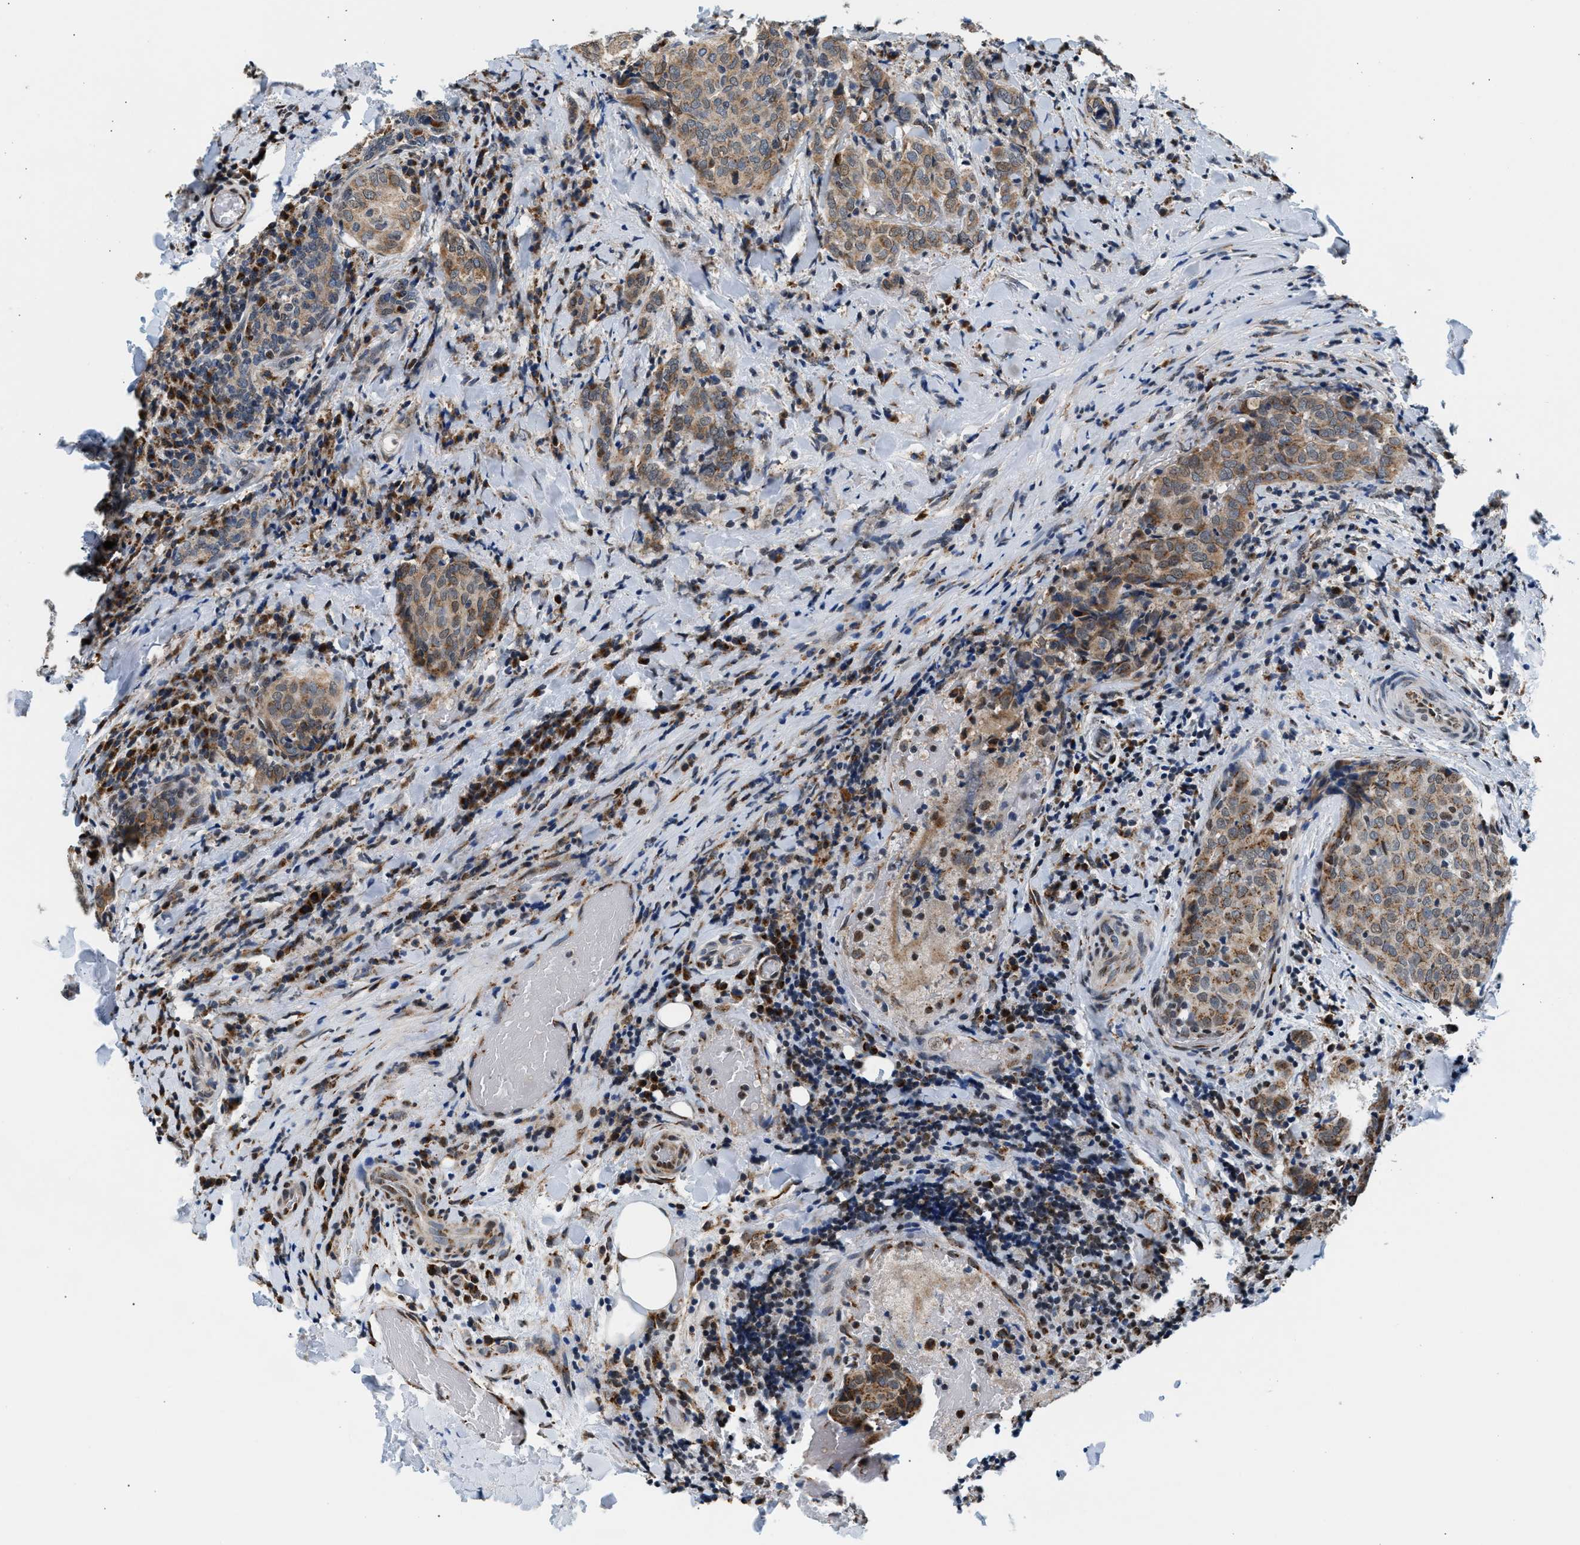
{"staining": {"intensity": "moderate", "quantity": ">75%", "location": "cytoplasmic/membranous"}, "tissue": "thyroid cancer", "cell_type": "Tumor cells", "image_type": "cancer", "snomed": [{"axis": "morphology", "description": "Normal tissue, NOS"}, {"axis": "morphology", "description": "Papillary adenocarcinoma, NOS"}, {"axis": "topography", "description": "Thyroid gland"}], "caption": "This histopathology image shows IHC staining of human thyroid cancer (papillary adenocarcinoma), with medium moderate cytoplasmic/membranous expression in approximately >75% of tumor cells.", "gene": "KCNMB2", "patient": {"sex": "female", "age": 30}}